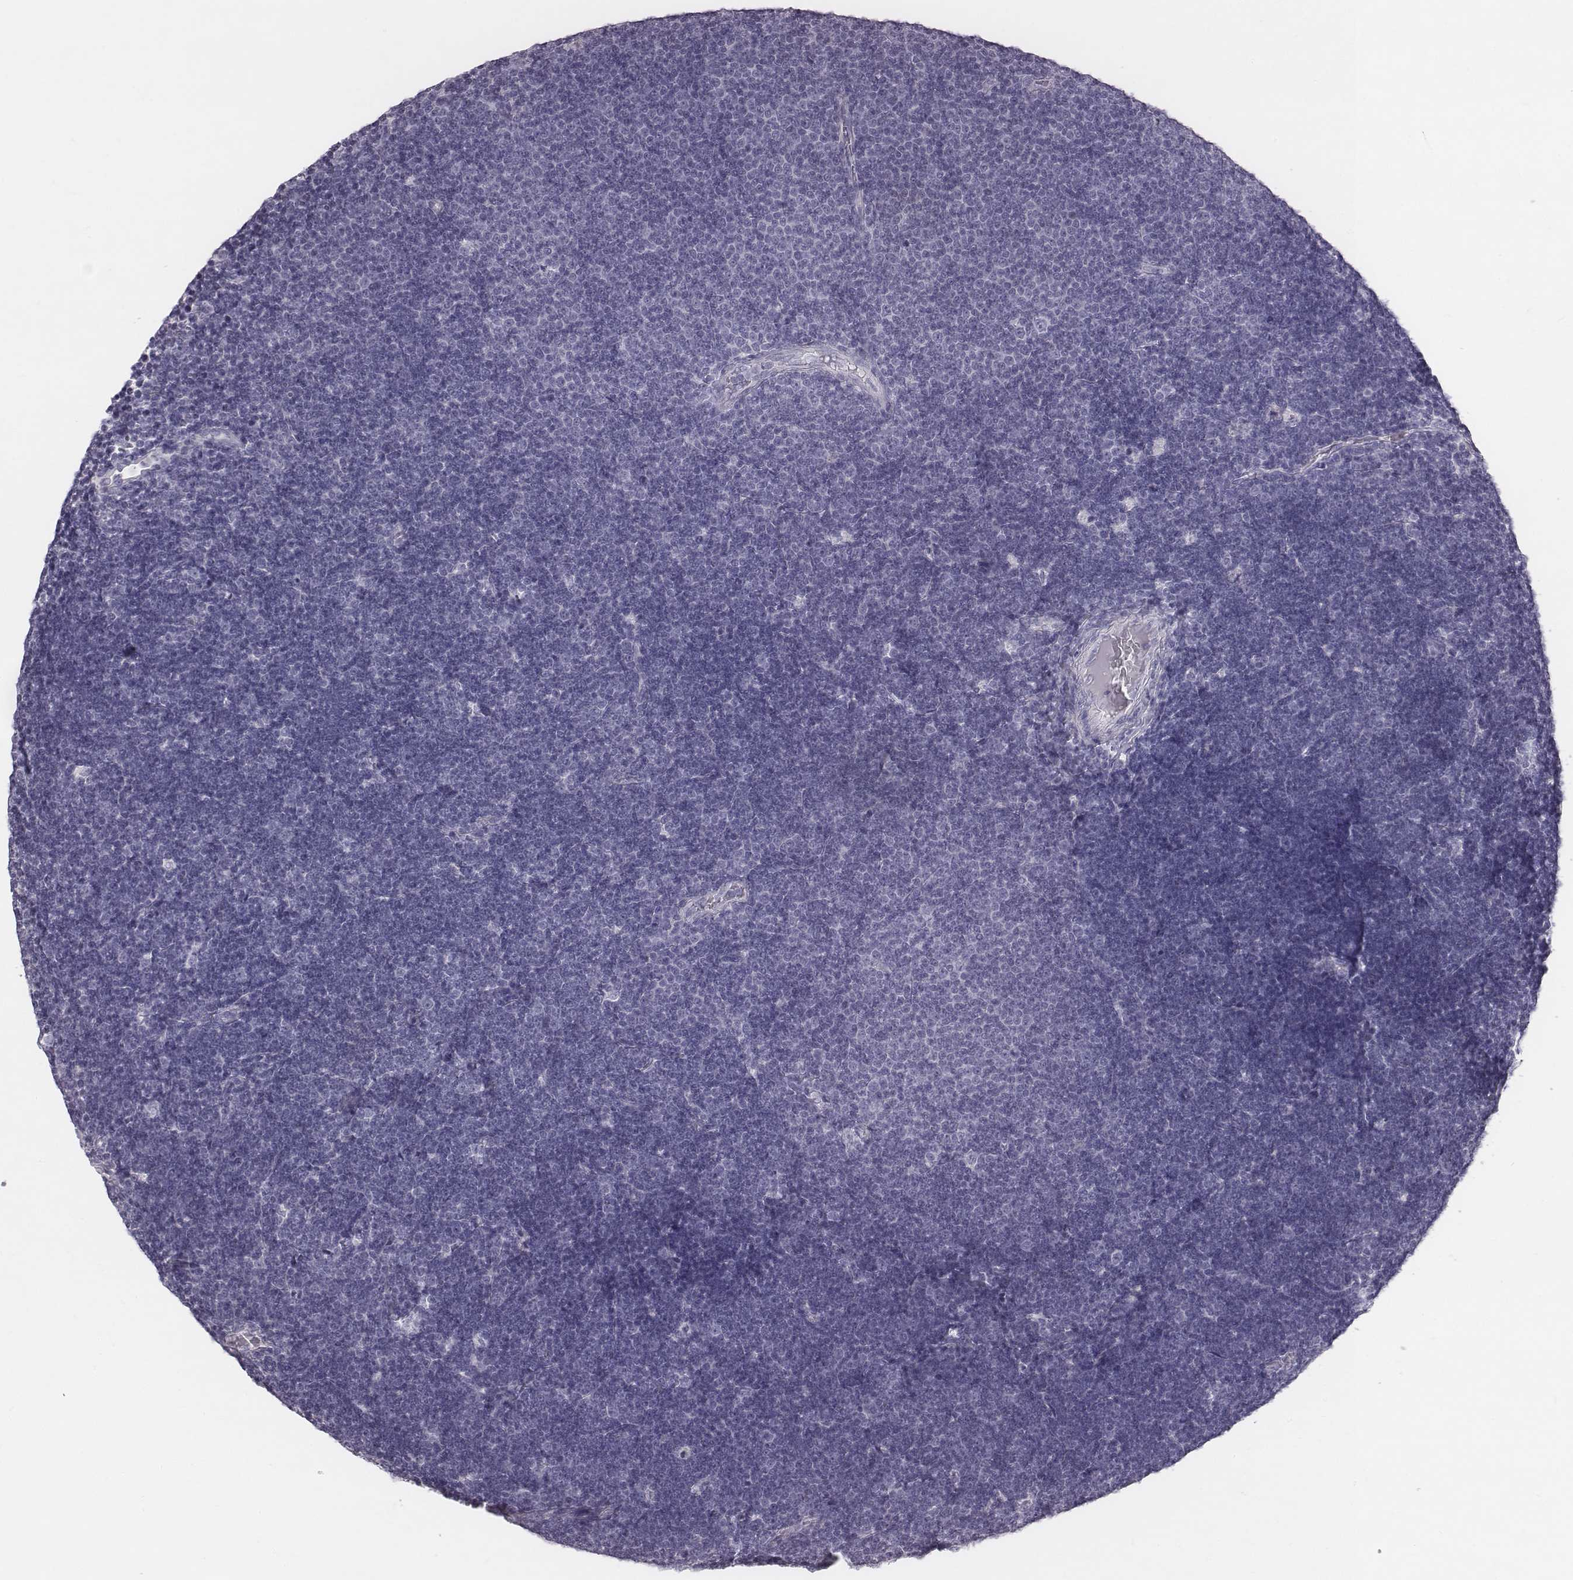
{"staining": {"intensity": "negative", "quantity": "none", "location": "none"}, "tissue": "lymphoma", "cell_type": "Tumor cells", "image_type": "cancer", "snomed": [{"axis": "morphology", "description": "Malignant lymphoma, non-Hodgkin's type, Low grade"}, {"axis": "topography", "description": "Brain"}], "caption": "DAB (3,3'-diaminobenzidine) immunohistochemical staining of human lymphoma reveals no significant staining in tumor cells. The staining was performed using DAB to visualize the protein expression in brown, while the nuclei were stained in blue with hematoxylin (Magnification: 20x).", "gene": "C6orf58", "patient": {"sex": "female", "age": 66}}